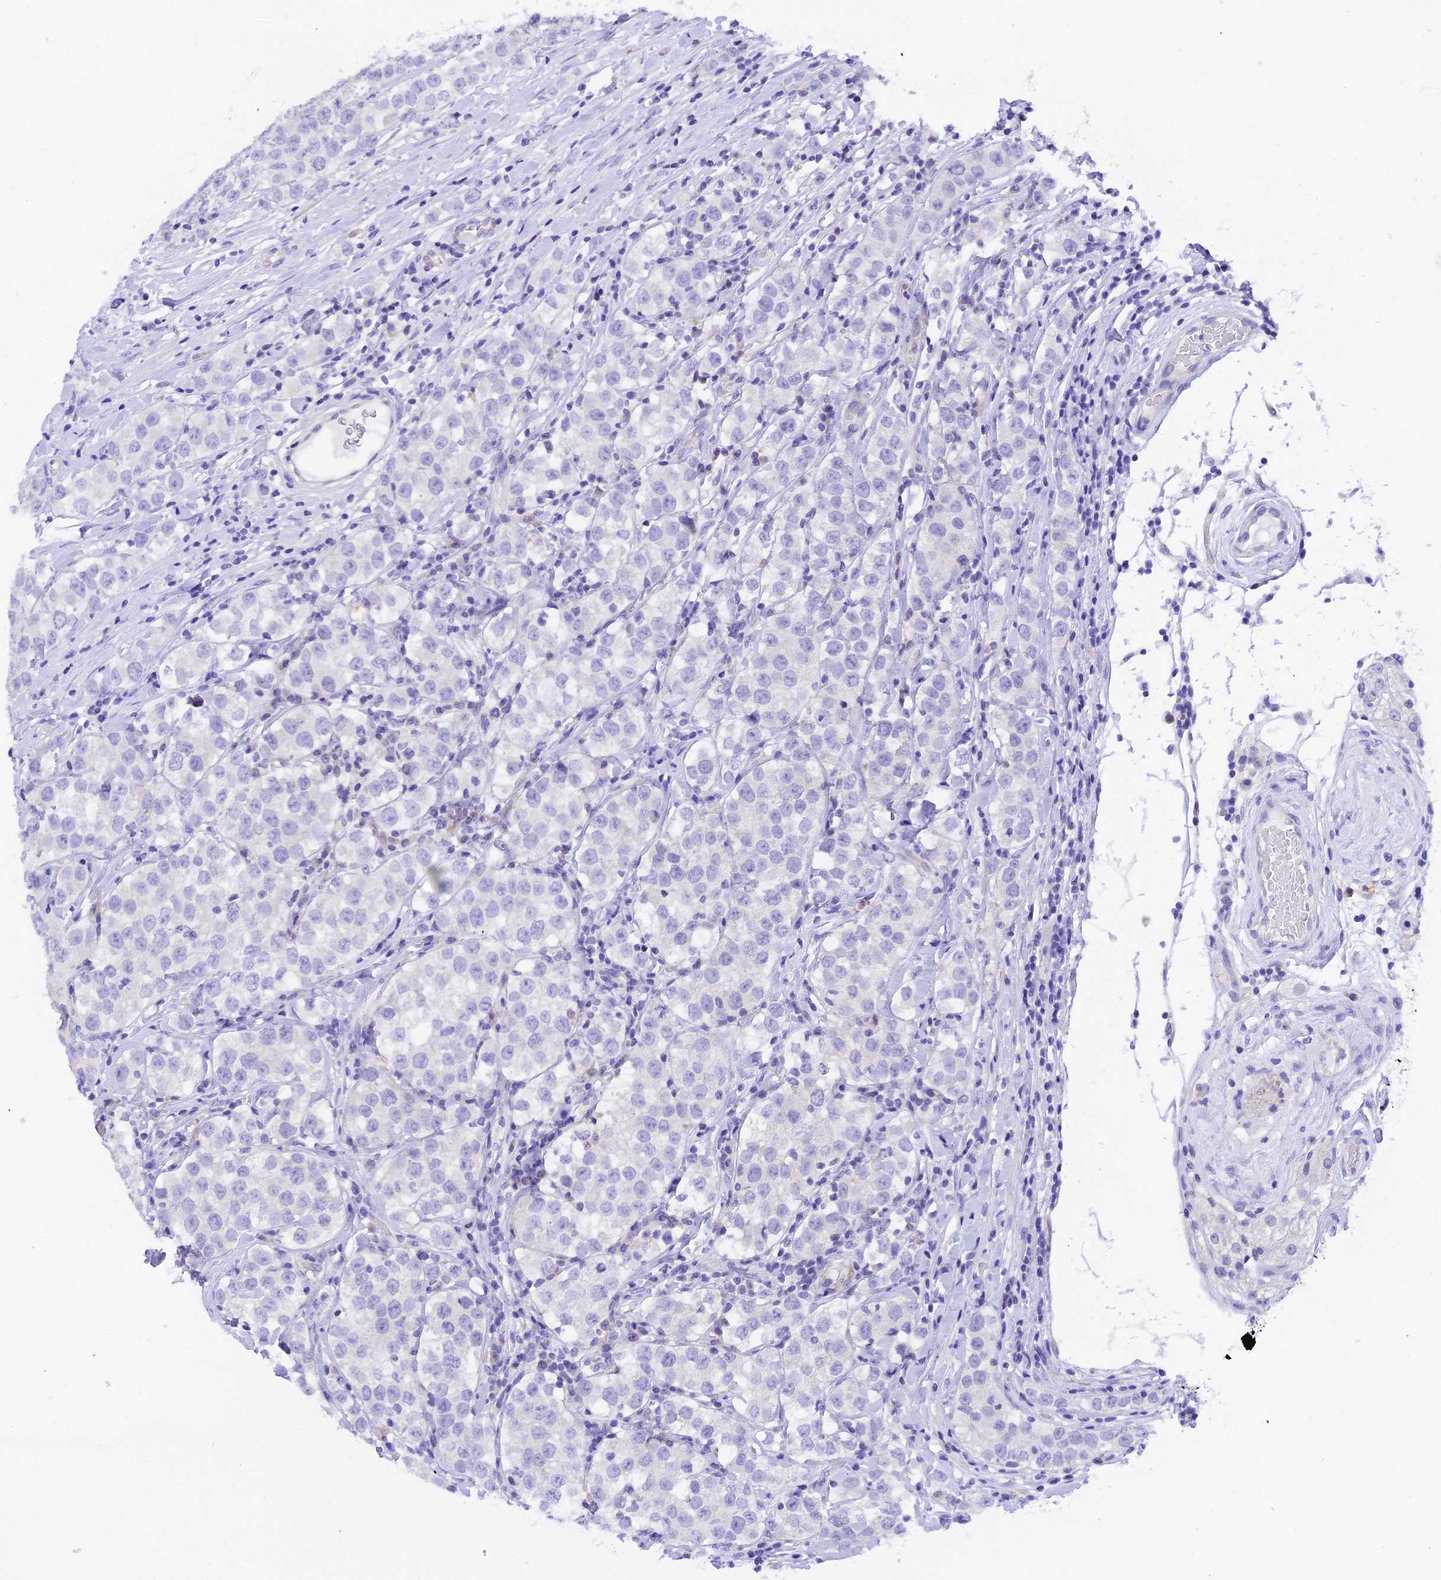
{"staining": {"intensity": "negative", "quantity": "none", "location": "none"}, "tissue": "testis cancer", "cell_type": "Tumor cells", "image_type": "cancer", "snomed": [{"axis": "morphology", "description": "Seminoma, NOS"}, {"axis": "topography", "description": "Testis"}], "caption": "High magnification brightfield microscopy of seminoma (testis) stained with DAB (3,3'-diaminobenzidine) (brown) and counterstained with hematoxylin (blue): tumor cells show no significant positivity.", "gene": "COL6A5", "patient": {"sex": "male", "age": 34}}